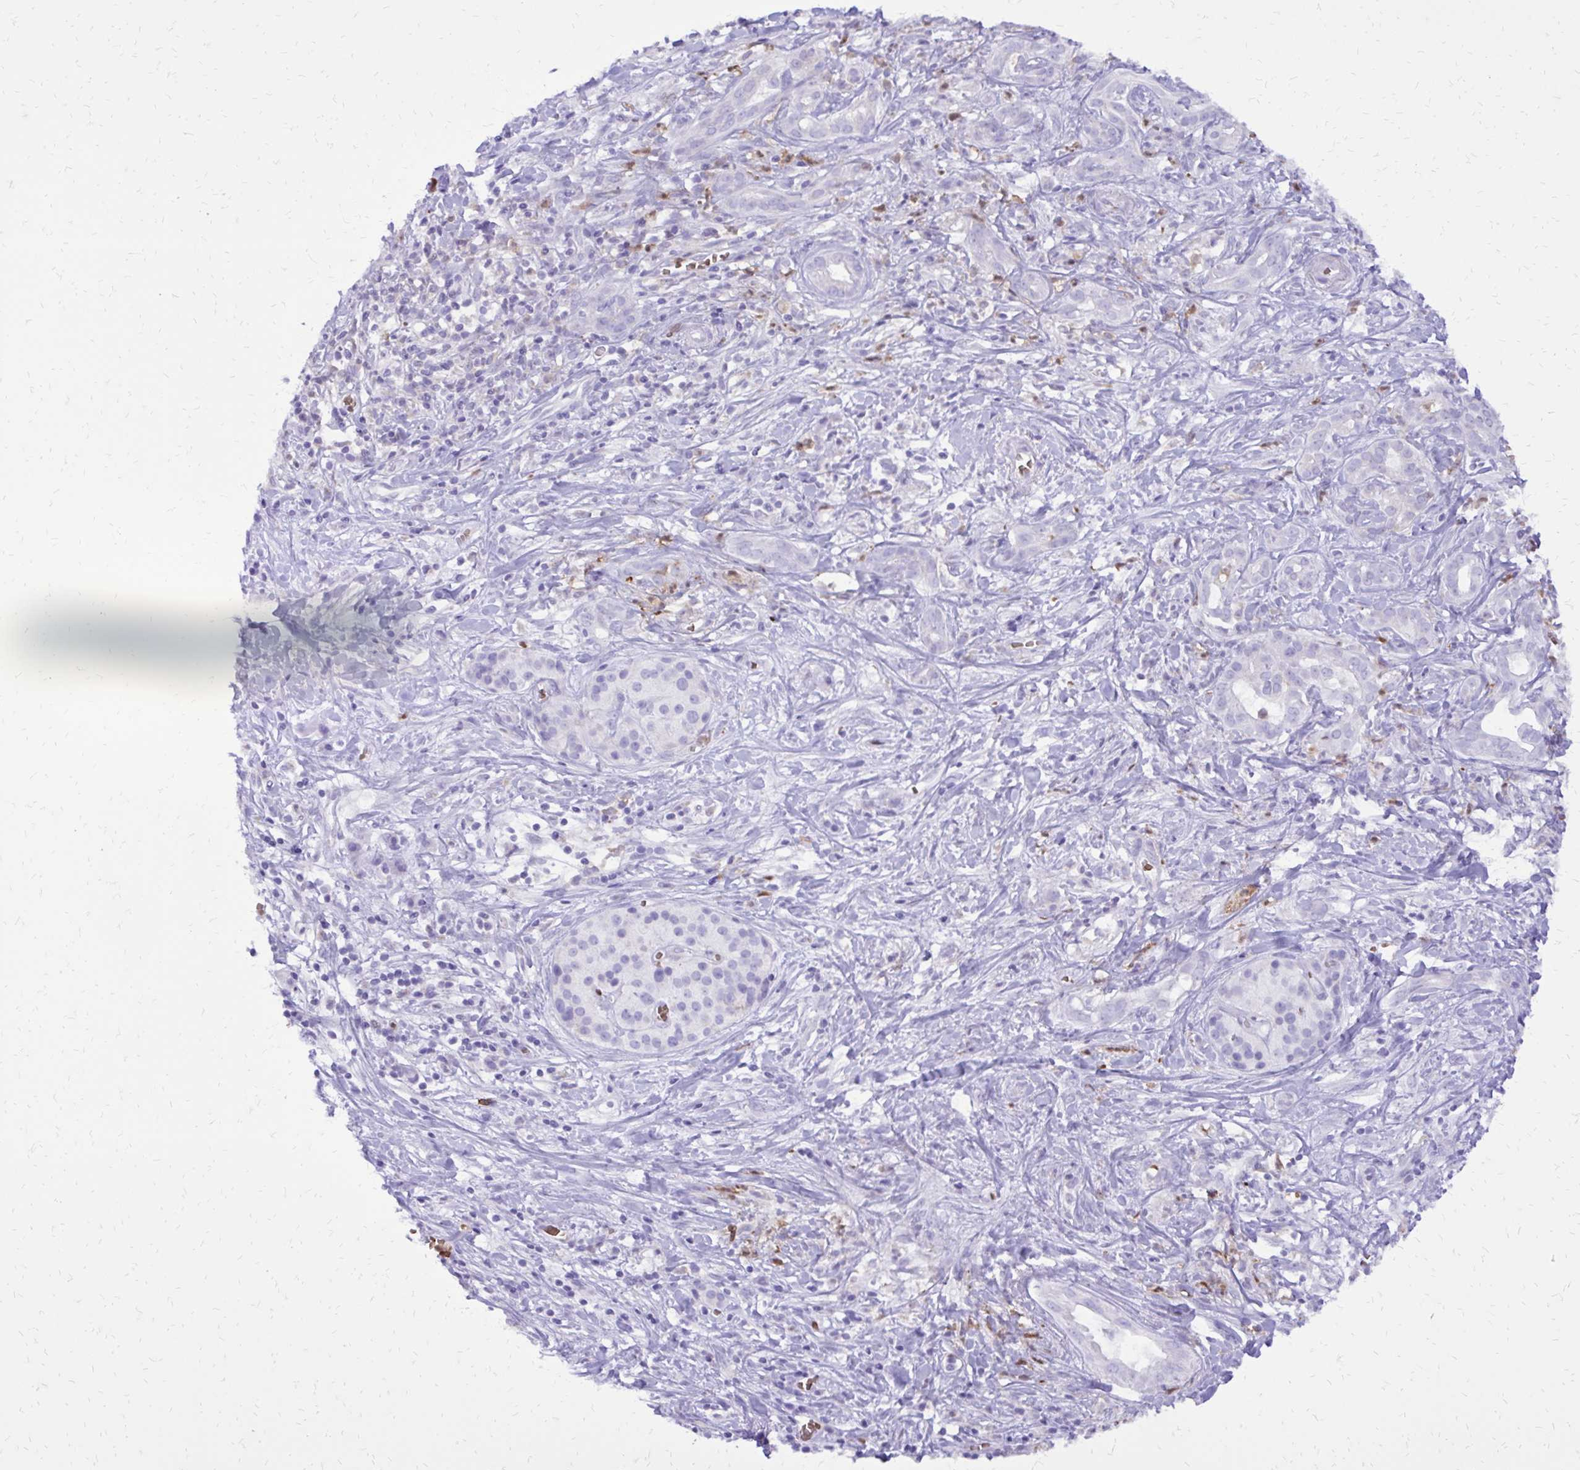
{"staining": {"intensity": "negative", "quantity": "none", "location": "none"}, "tissue": "pancreatic cancer", "cell_type": "Tumor cells", "image_type": "cancer", "snomed": [{"axis": "morphology", "description": "Adenocarcinoma, NOS"}, {"axis": "topography", "description": "Pancreas"}], "caption": "This is an immunohistochemistry (IHC) micrograph of human adenocarcinoma (pancreatic). There is no positivity in tumor cells.", "gene": "CAT", "patient": {"sex": "male", "age": 61}}